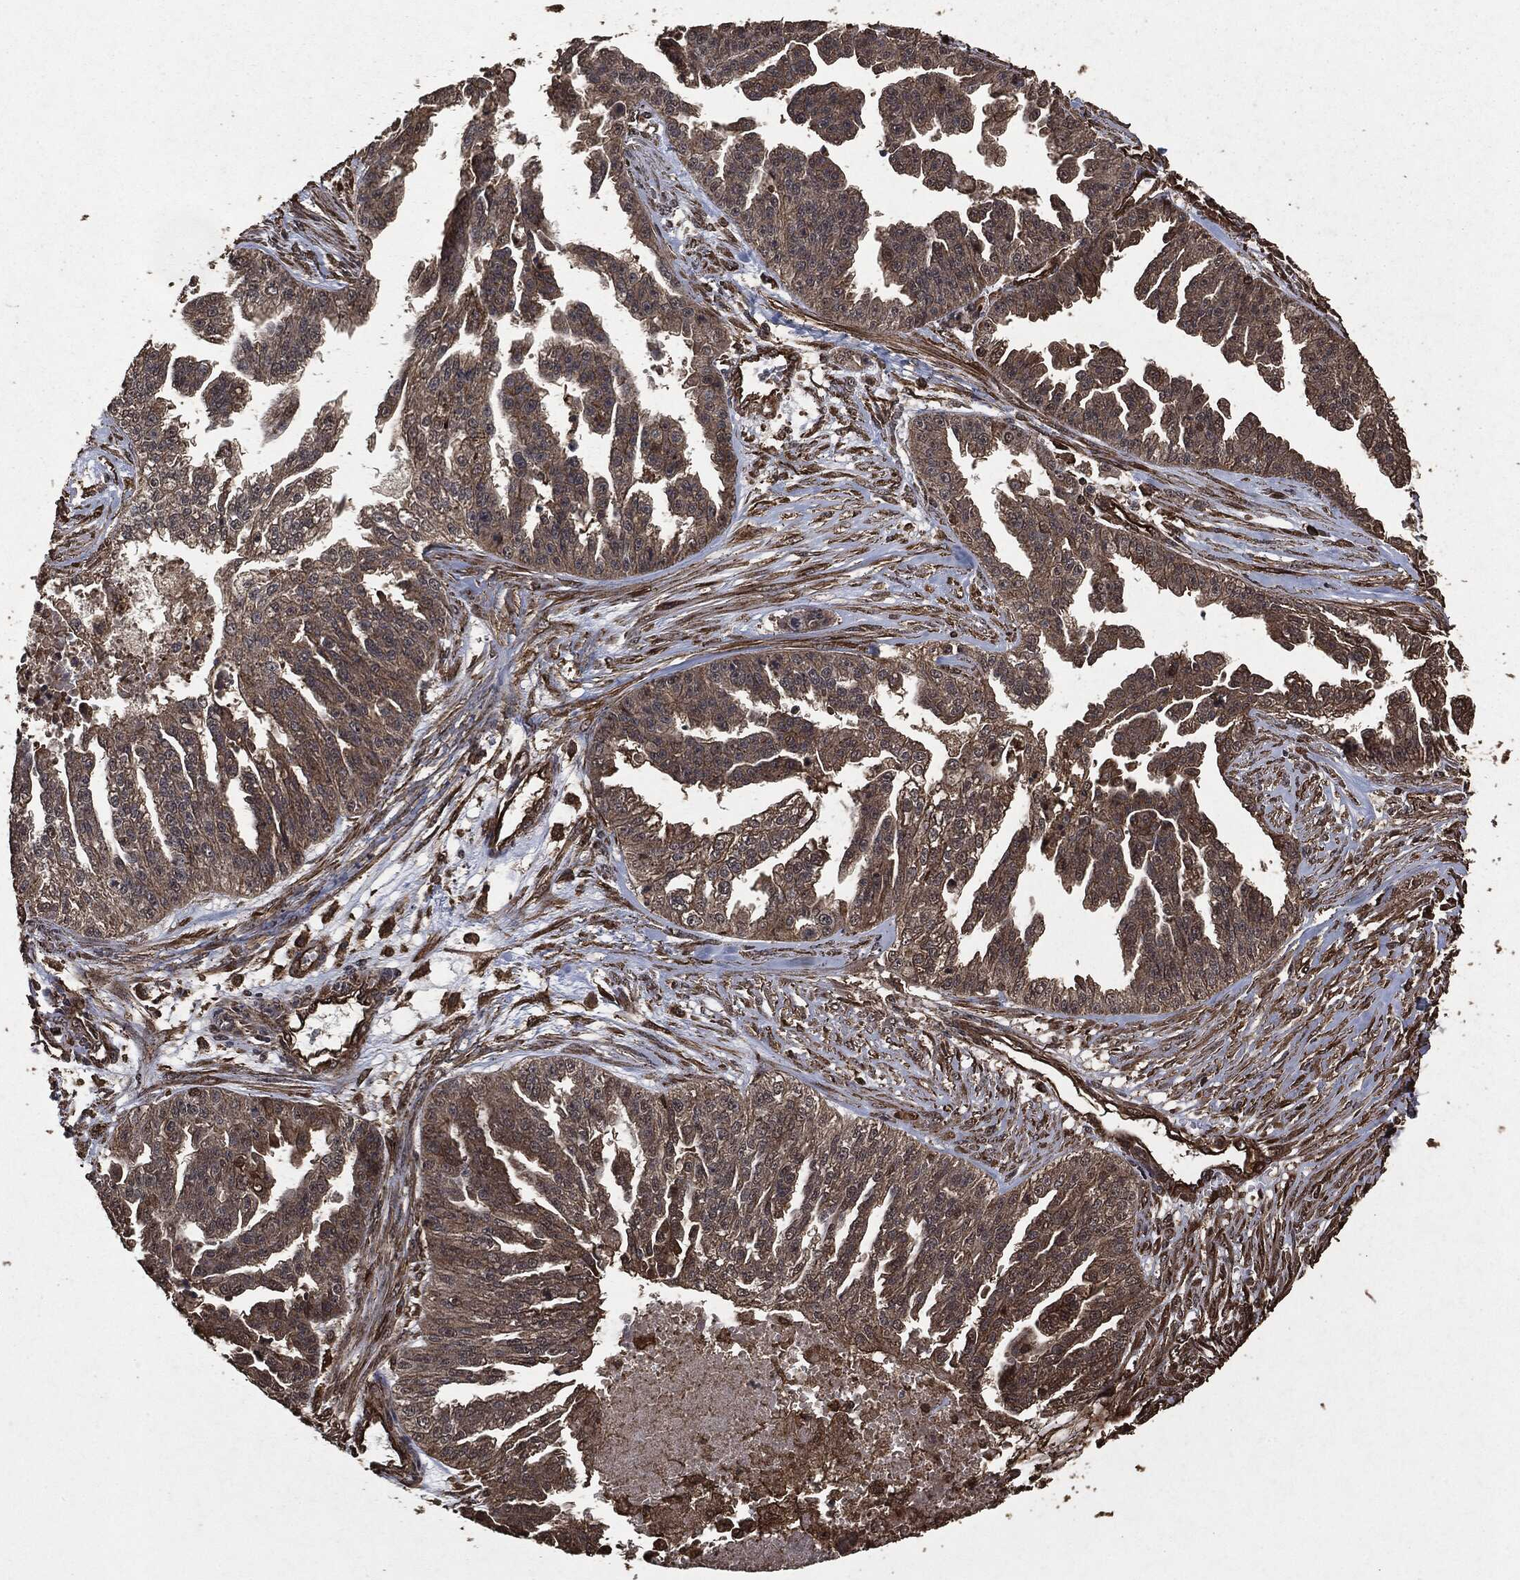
{"staining": {"intensity": "moderate", "quantity": "25%-75%", "location": "cytoplasmic/membranous"}, "tissue": "ovarian cancer", "cell_type": "Tumor cells", "image_type": "cancer", "snomed": [{"axis": "morphology", "description": "Cystadenocarcinoma, serous, NOS"}, {"axis": "topography", "description": "Ovary"}], "caption": "The image displays staining of serous cystadenocarcinoma (ovarian), revealing moderate cytoplasmic/membranous protein expression (brown color) within tumor cells.", "gene": "HRAS", "patient": {"sex": "female", "age": 58}}